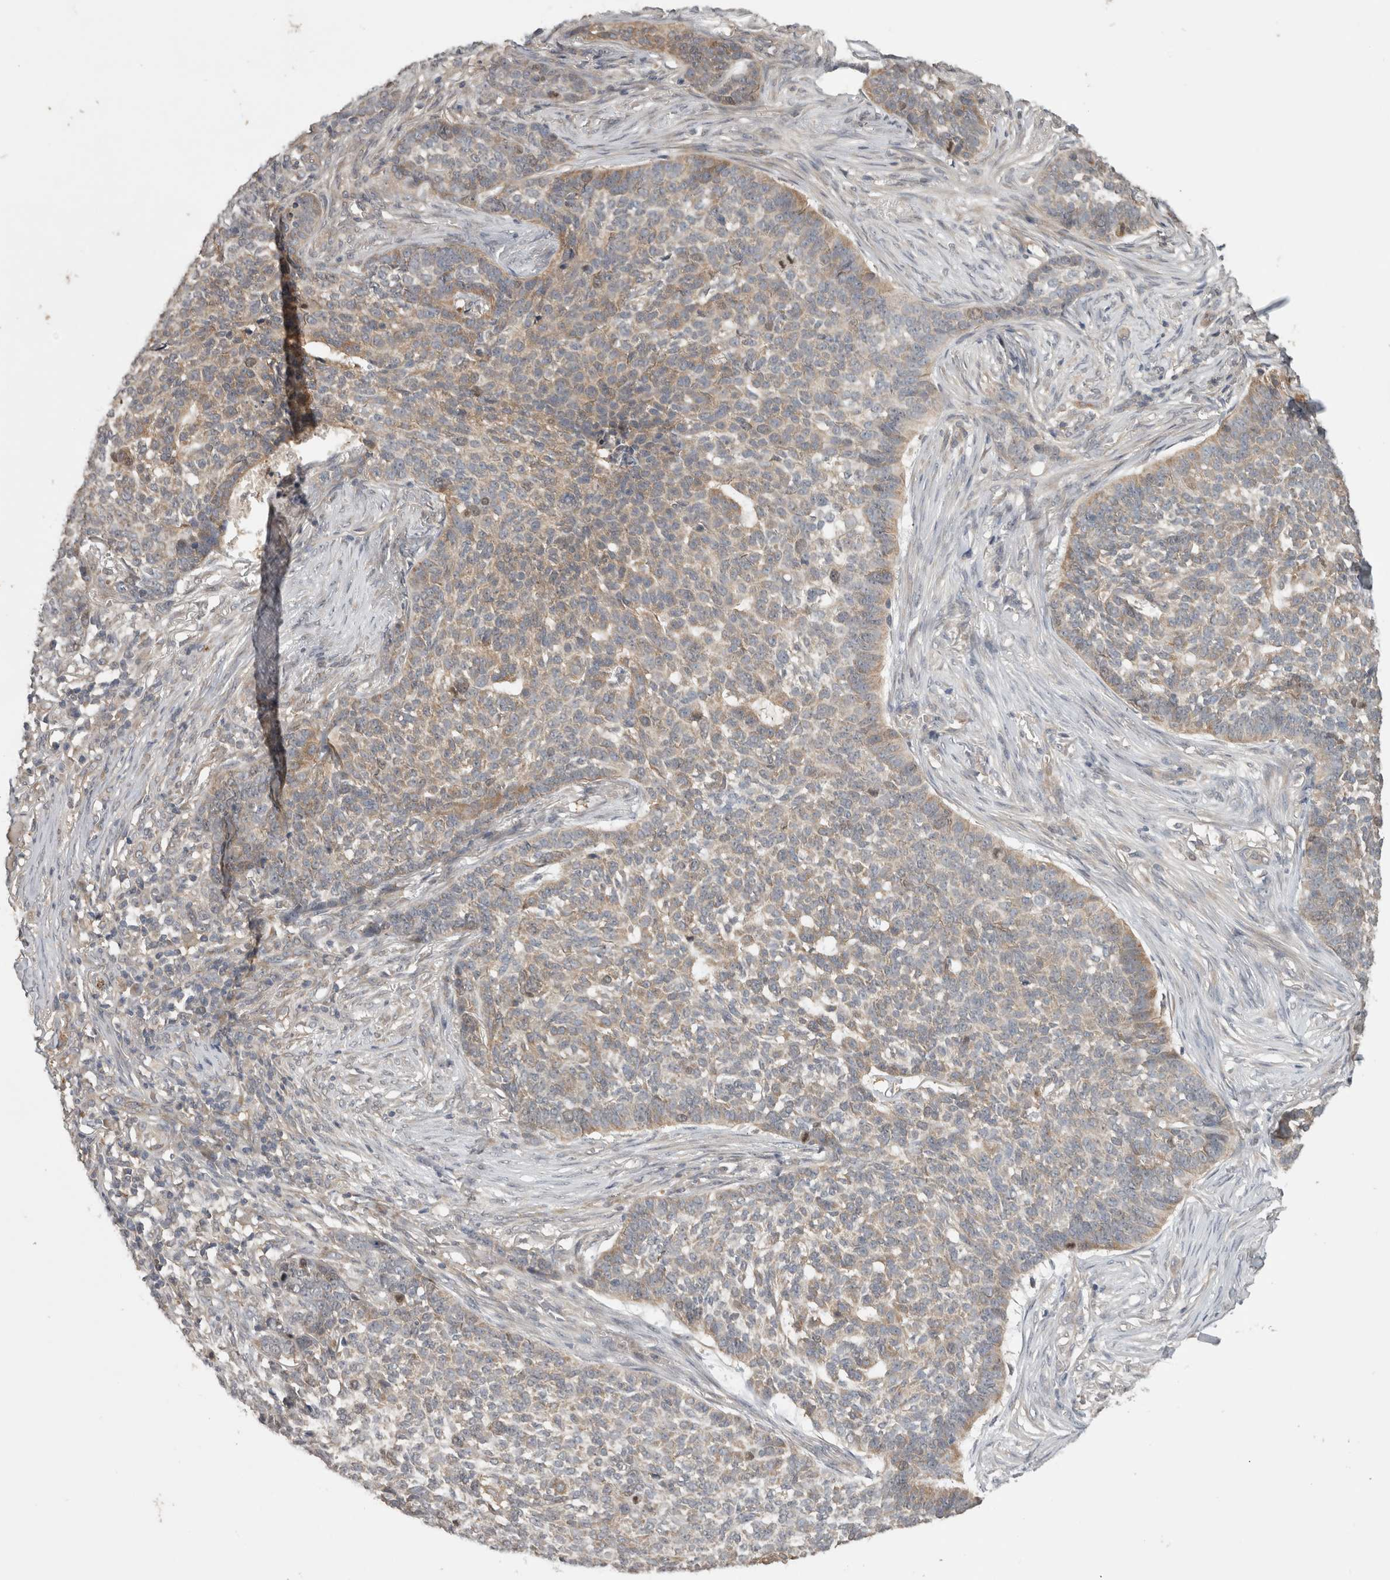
{"staining": {"intensity": "weak", "quantity": "25%-75%", "location": "cytoplasmic/membranous"}, "tissue": "skin cancer", "cell_type": "Tumor cells", "image_type": "cancer", "snomed": [{"axis": "morphology", "description": "Basal cell carcinoma"}, {"axis": "topography", "description": "Skin"}], "caption": "Protein expression analysis of skin basal cell carcinoma demonstrates weak cytoplasmic/membranous positivity in approximately 25%-75% of tumor cells.", "gene": "TRMT61B", "patient": {"sex": "male", "age": 85}}